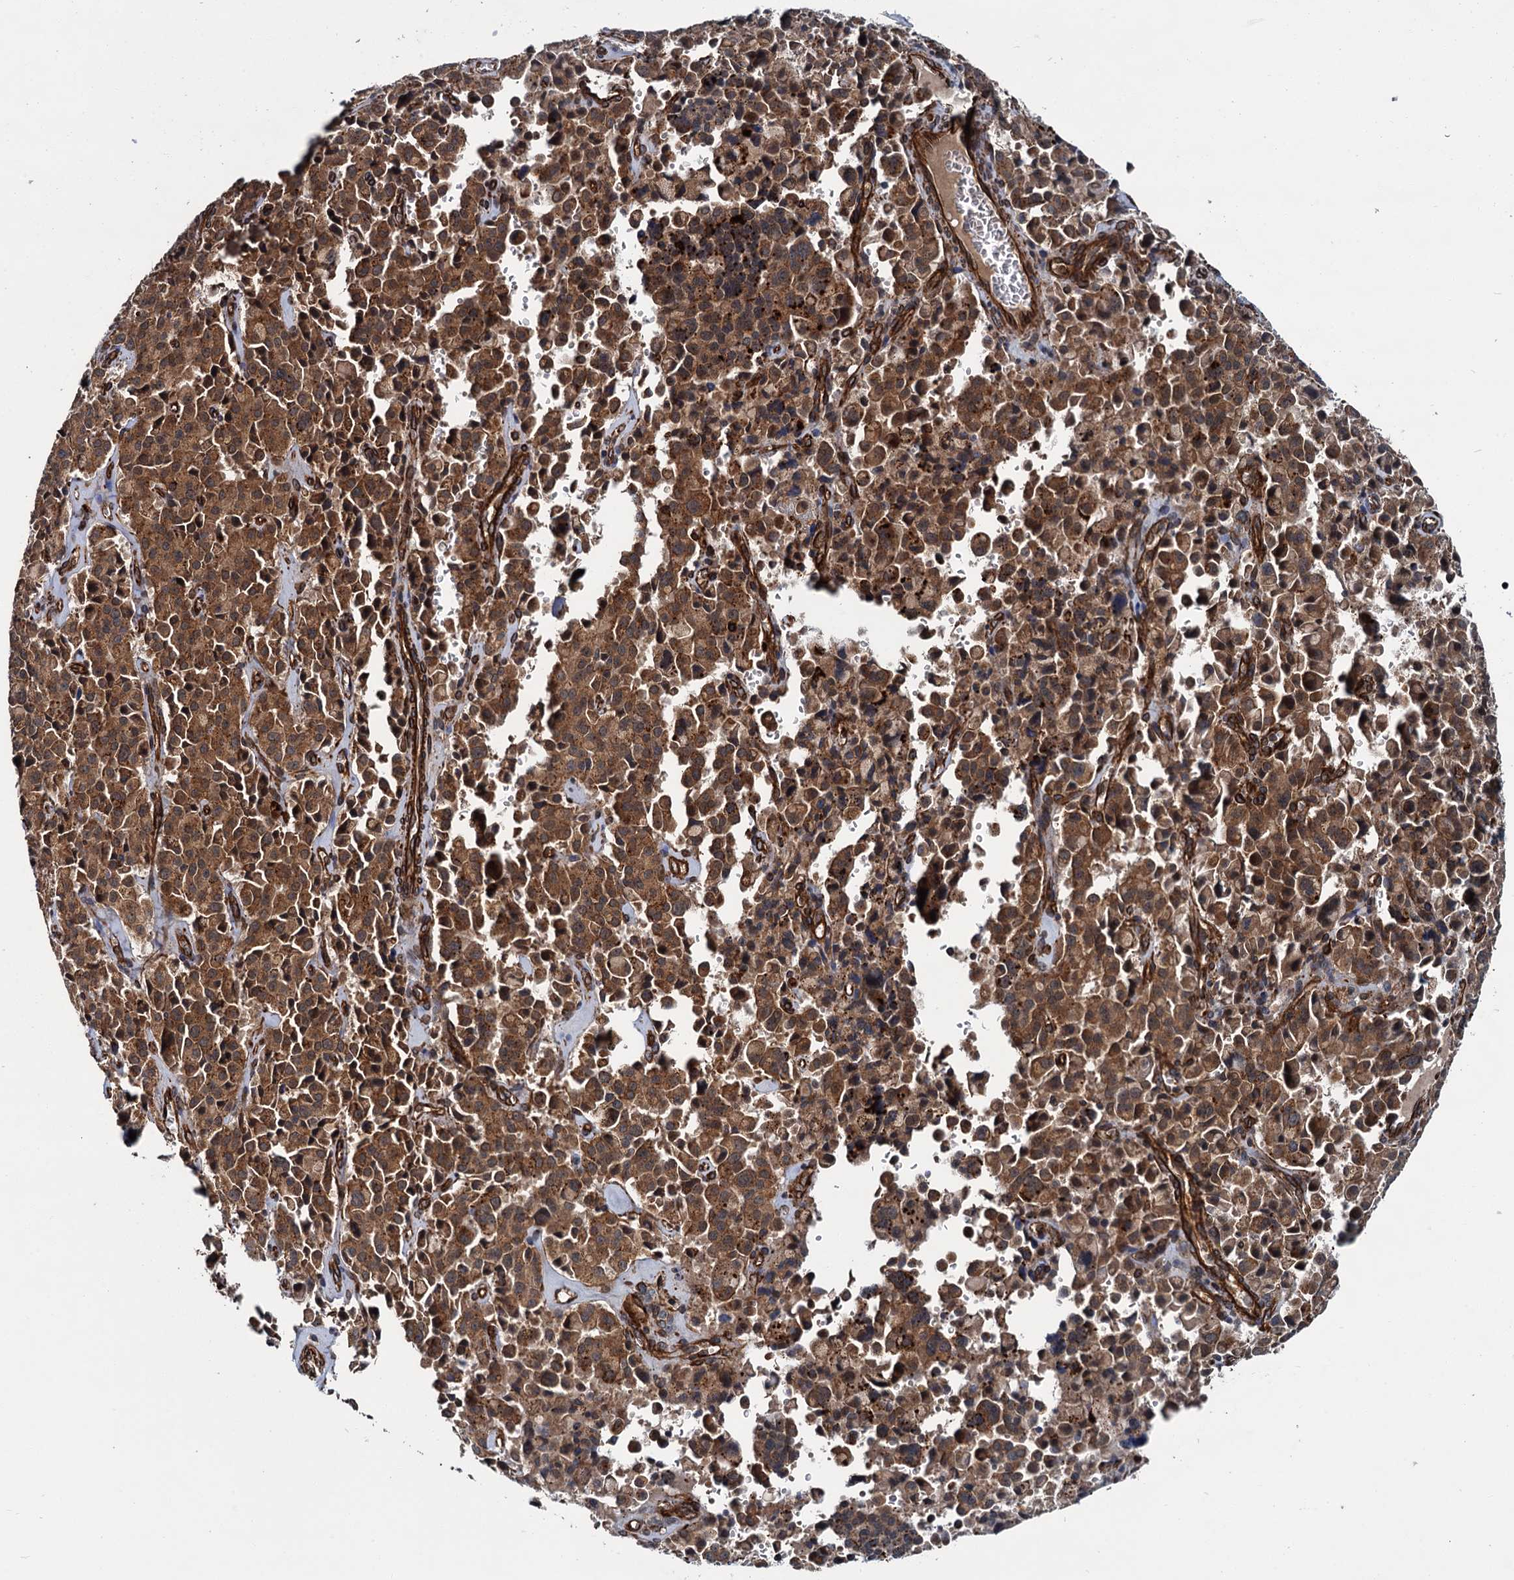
{"staining": {"intensity": "strong", "quantity": ">75%", "location": "cytoplasmic/membranous"}, "tissue": "pancreatic cancer", "cell_type": "Tumor cells", "image_type": "cancer", "snomed": [{"axis": "morphology", "description": "Adenocarcinoma, NOS"}, {"axis": "topography", "description": "Pancreas"}], "caption": "Protein expression analysis of adenocarcinoma (pancreatic) reveals strong cytoplasmic/membranous expression in about >75% of tumor cells. (IHC, brightfield microscopy, high magnification).", "gene": "ZFYVE19", "patient": {"sex": "male", "age": 65}}